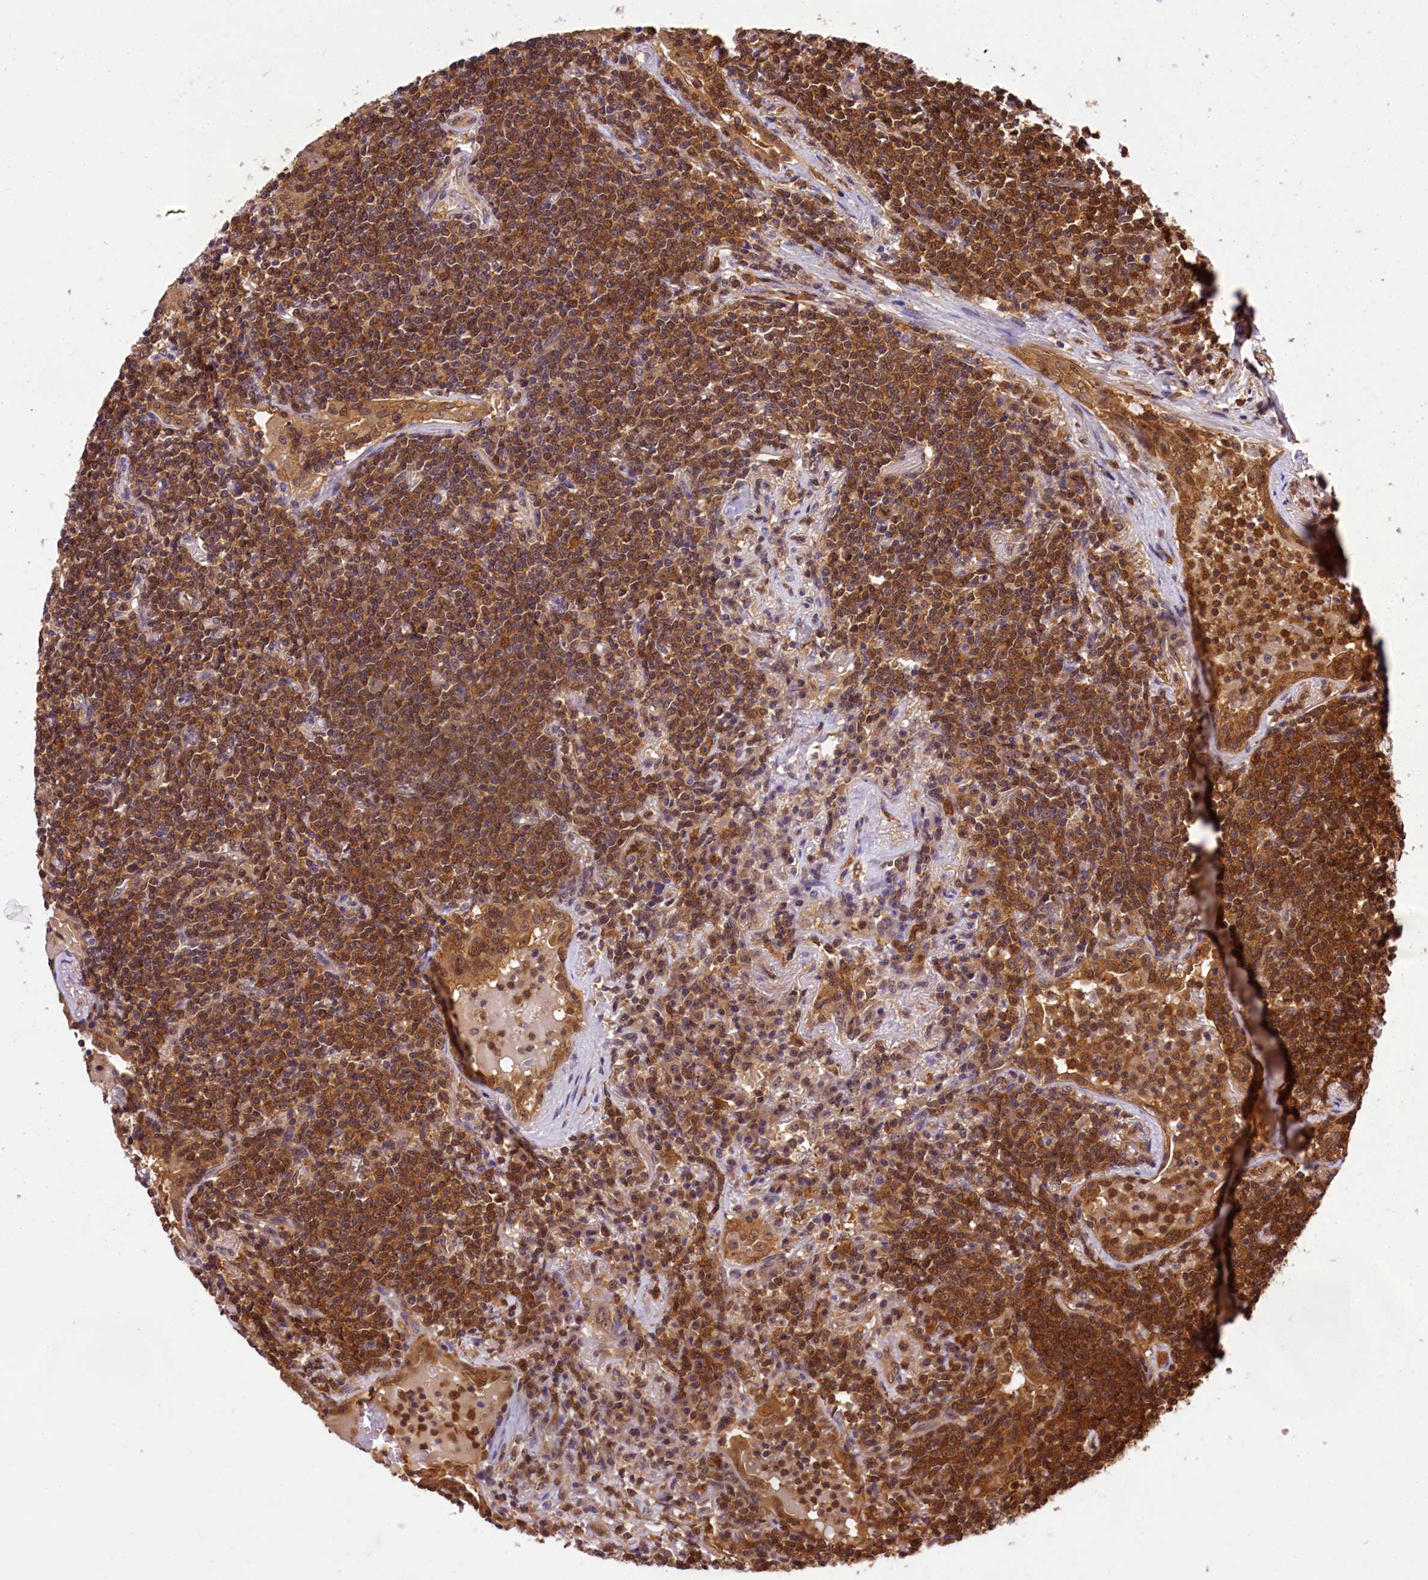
{"staining": {"intensity": "moderate", "quantity": ">75%", "location": "cytoplasmic/membranous"}, "tissue": "lymphoma", "cell_type": "Tumor cells", "image_type": "cancer", "snomed": [{"axis": "morphology", "description": "Malignant lymphoma, non-Hodgkin's type, Low grade"}, {"axis": "topography", "description": "Lung"}], "caption": "Immunohistochemical staining of malignant lymphoma, non-Hodgkin's type (low-grade) shows moderate cytoplasmic/membranous protein expression in about >75% of tumor cells. Ihc stains the protein in brown and the nuclei are stained blue.", "gene": "EIF6", "patient": {"sex": "female", "age": 71}}